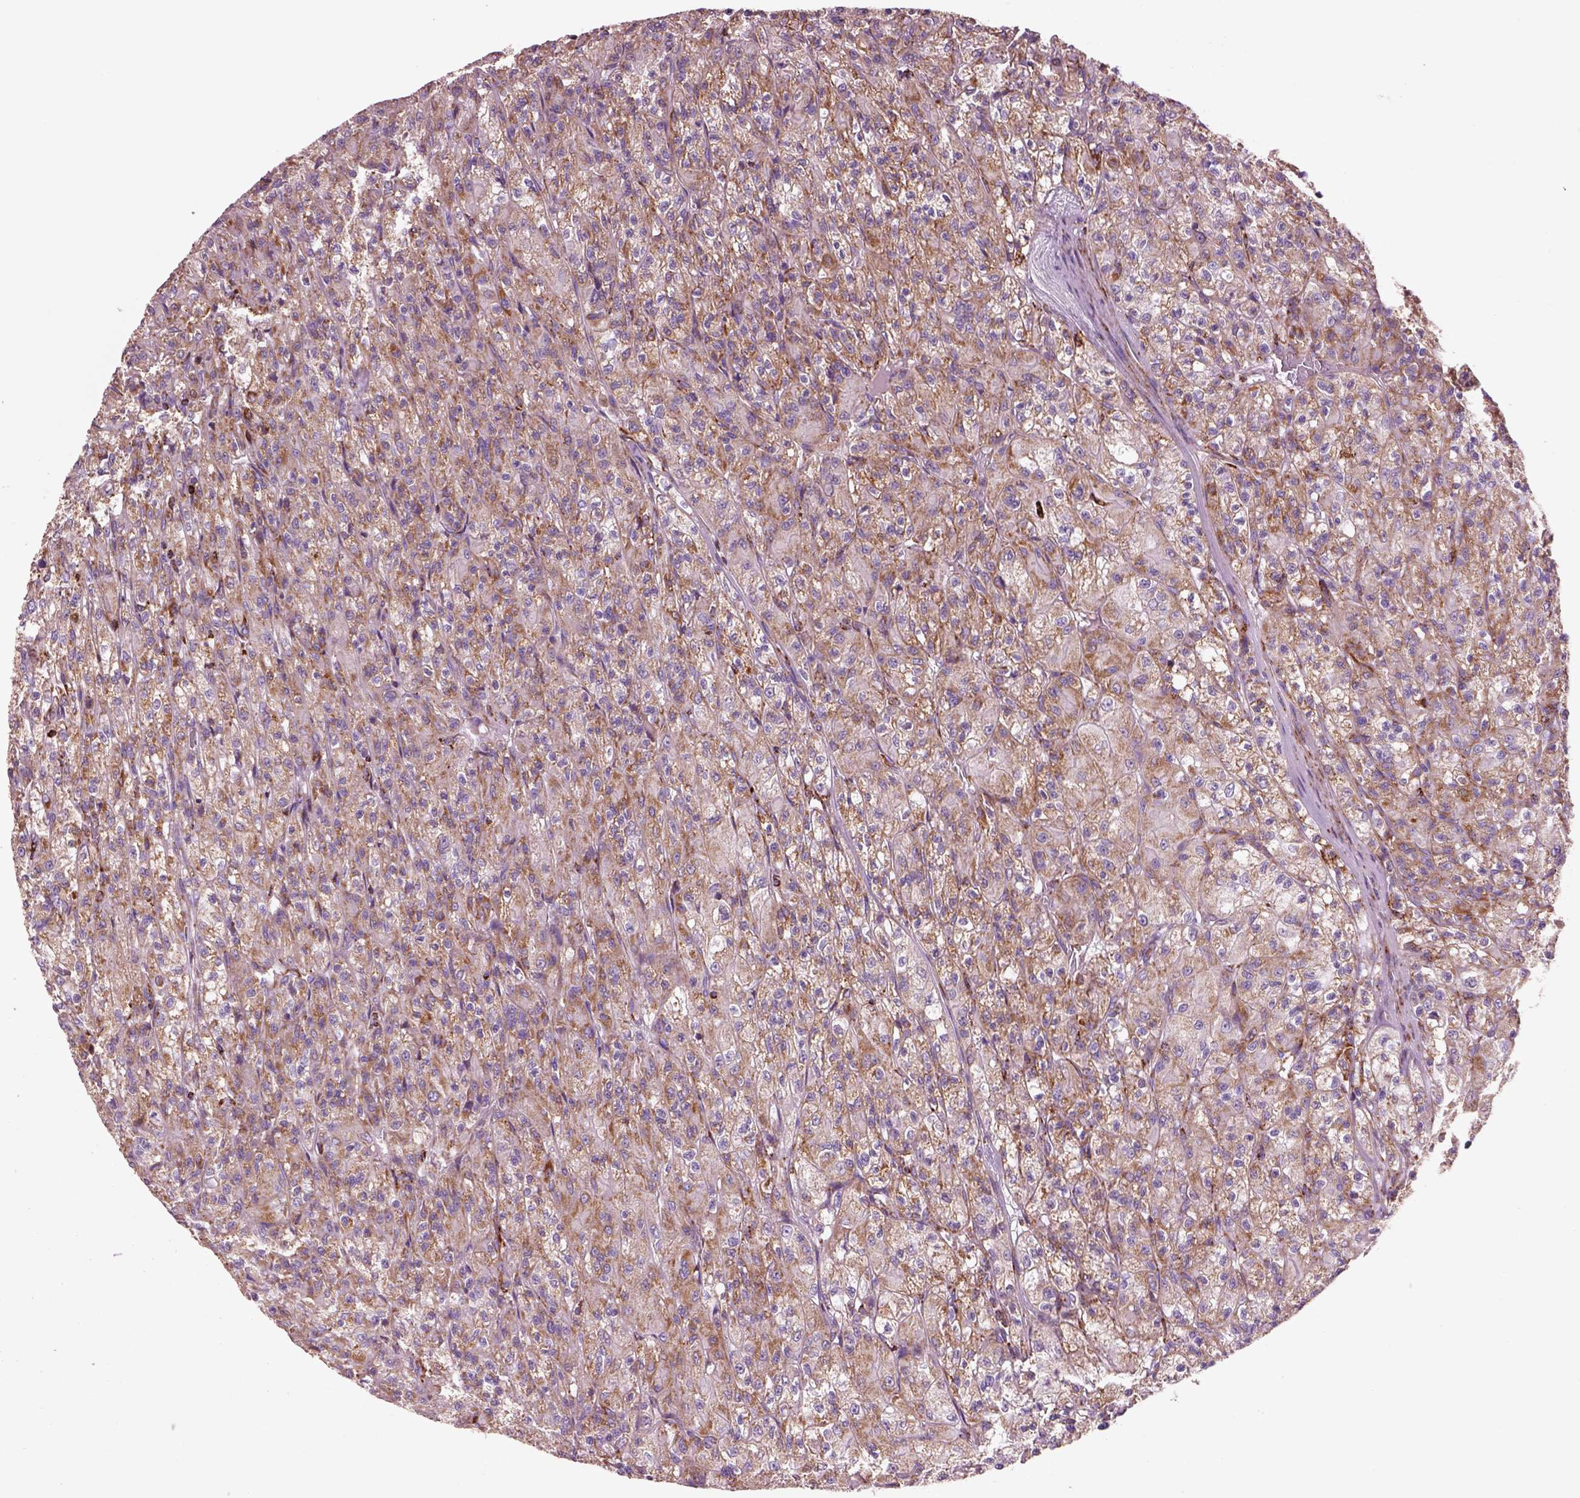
{"staining": {"intensity": "moderate", "quantity": ">75%", "location": "cytoplasmic/membranous"}, "tissue": "renal cancer", "cell_type": "Tumor cells", "image_type": "cancer", "snomed": [{"axis": "morphology", "description": "Adenocarcinoma, NOS"}, {"axis": "topography", "description": "Kidney"}], "caption": "DAB immunohistochemical staining of renal cancer (adenocarcinoma) reveals moderate cytoplasmic/membranous protein positivity in approximately >75% of tumor cells.", "gene": "SLC25A24", "patient": {"sex": "female", "age": 70}}